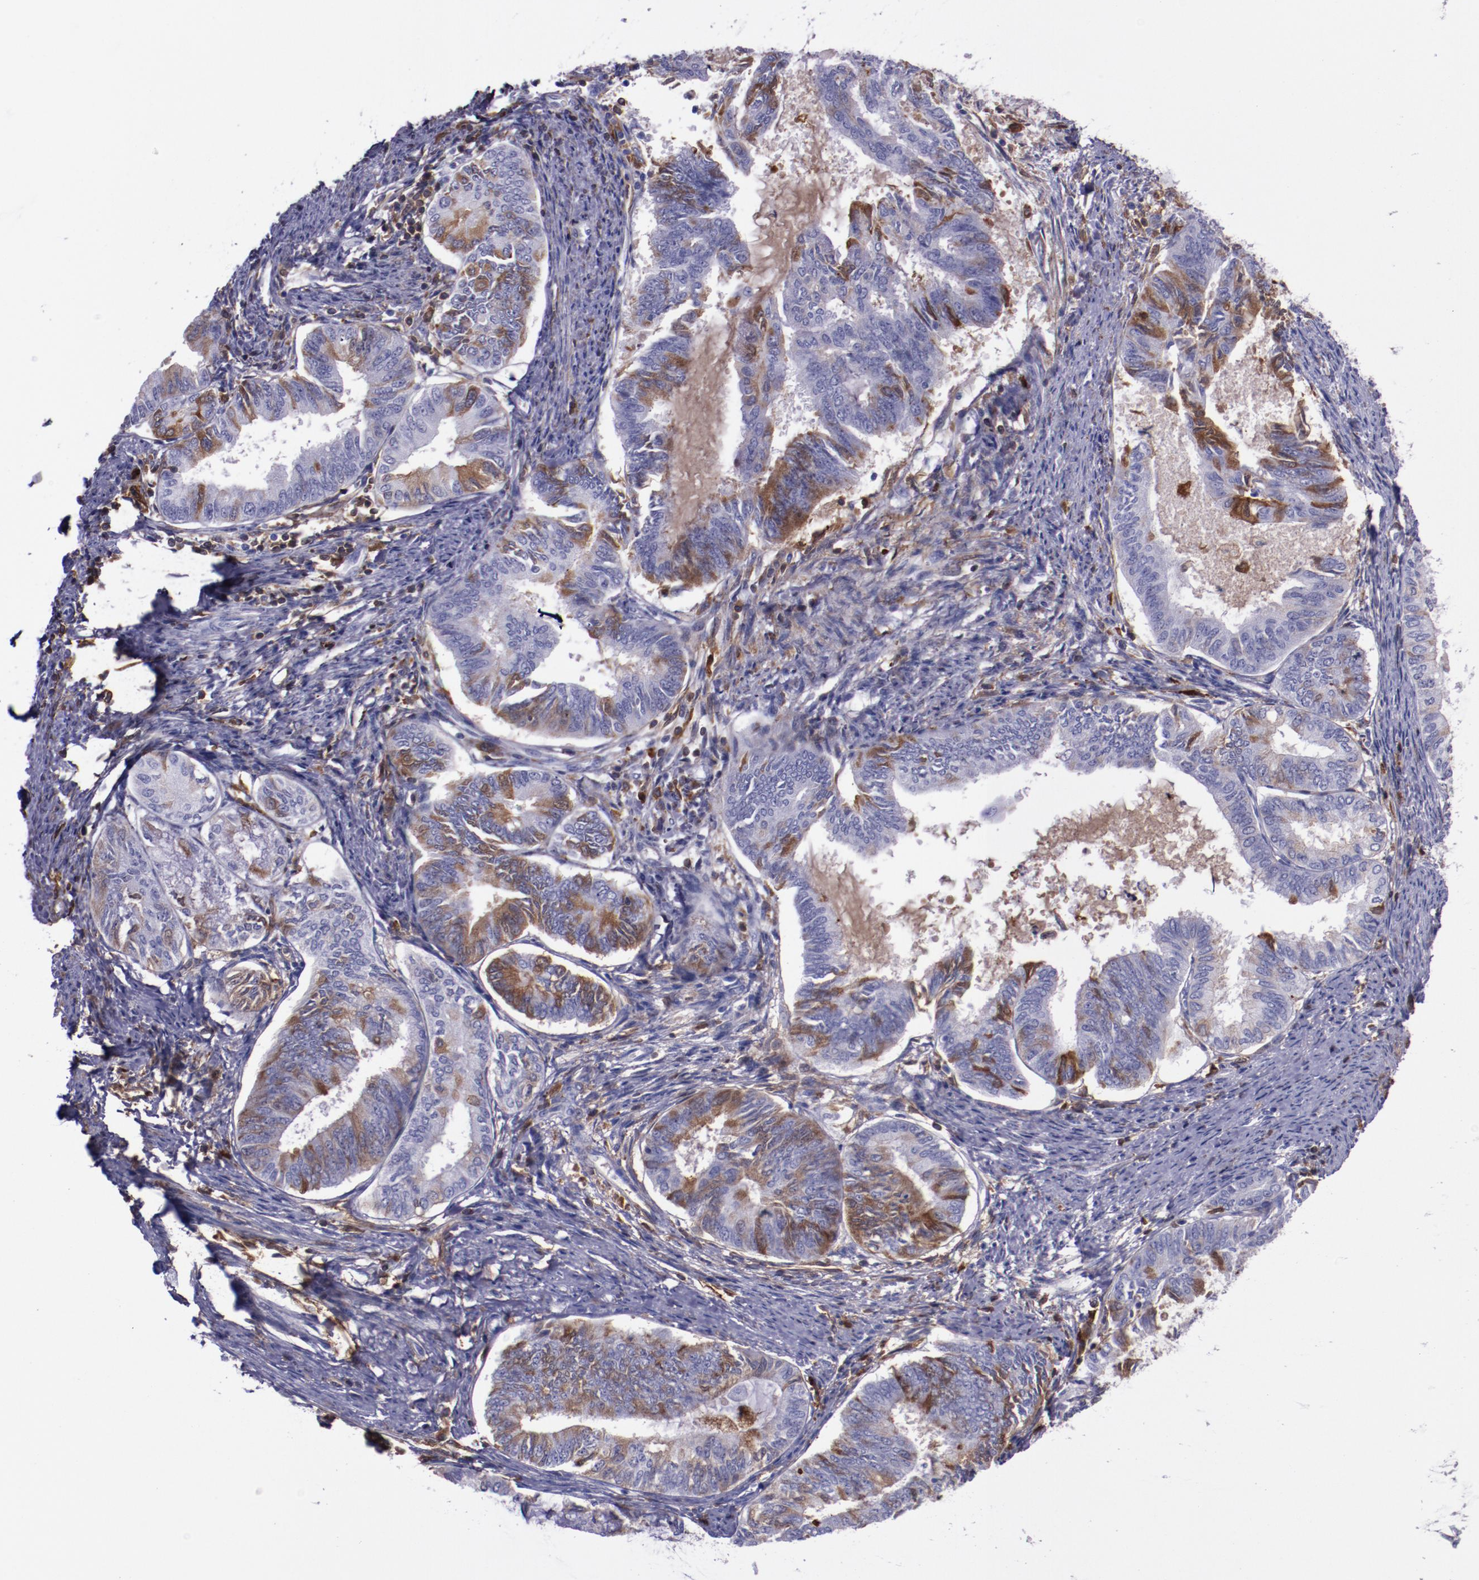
{"staining": {"intensity": "moderate", "quantity": "<25%", "location": "cytoplasmic/membranous"}, "tissue": "endometrial cancer", "cell_type": "Tumor cells", "image_type": "cancer", "snomed": [{"axis": "morphology", "description": "Adenocarcinoma, NOS"}, {"axis": "topography", "description": "Endometrium"}], "caption": "Immunohistochemical staining of human adenocarcinoma (endometrial) exhibits low levels of moderate cytoplasmic/membranous expression in approximately <25% of tumor cells.", "gene": "APOH", "patient": {"sex": "female", "age": 86}}